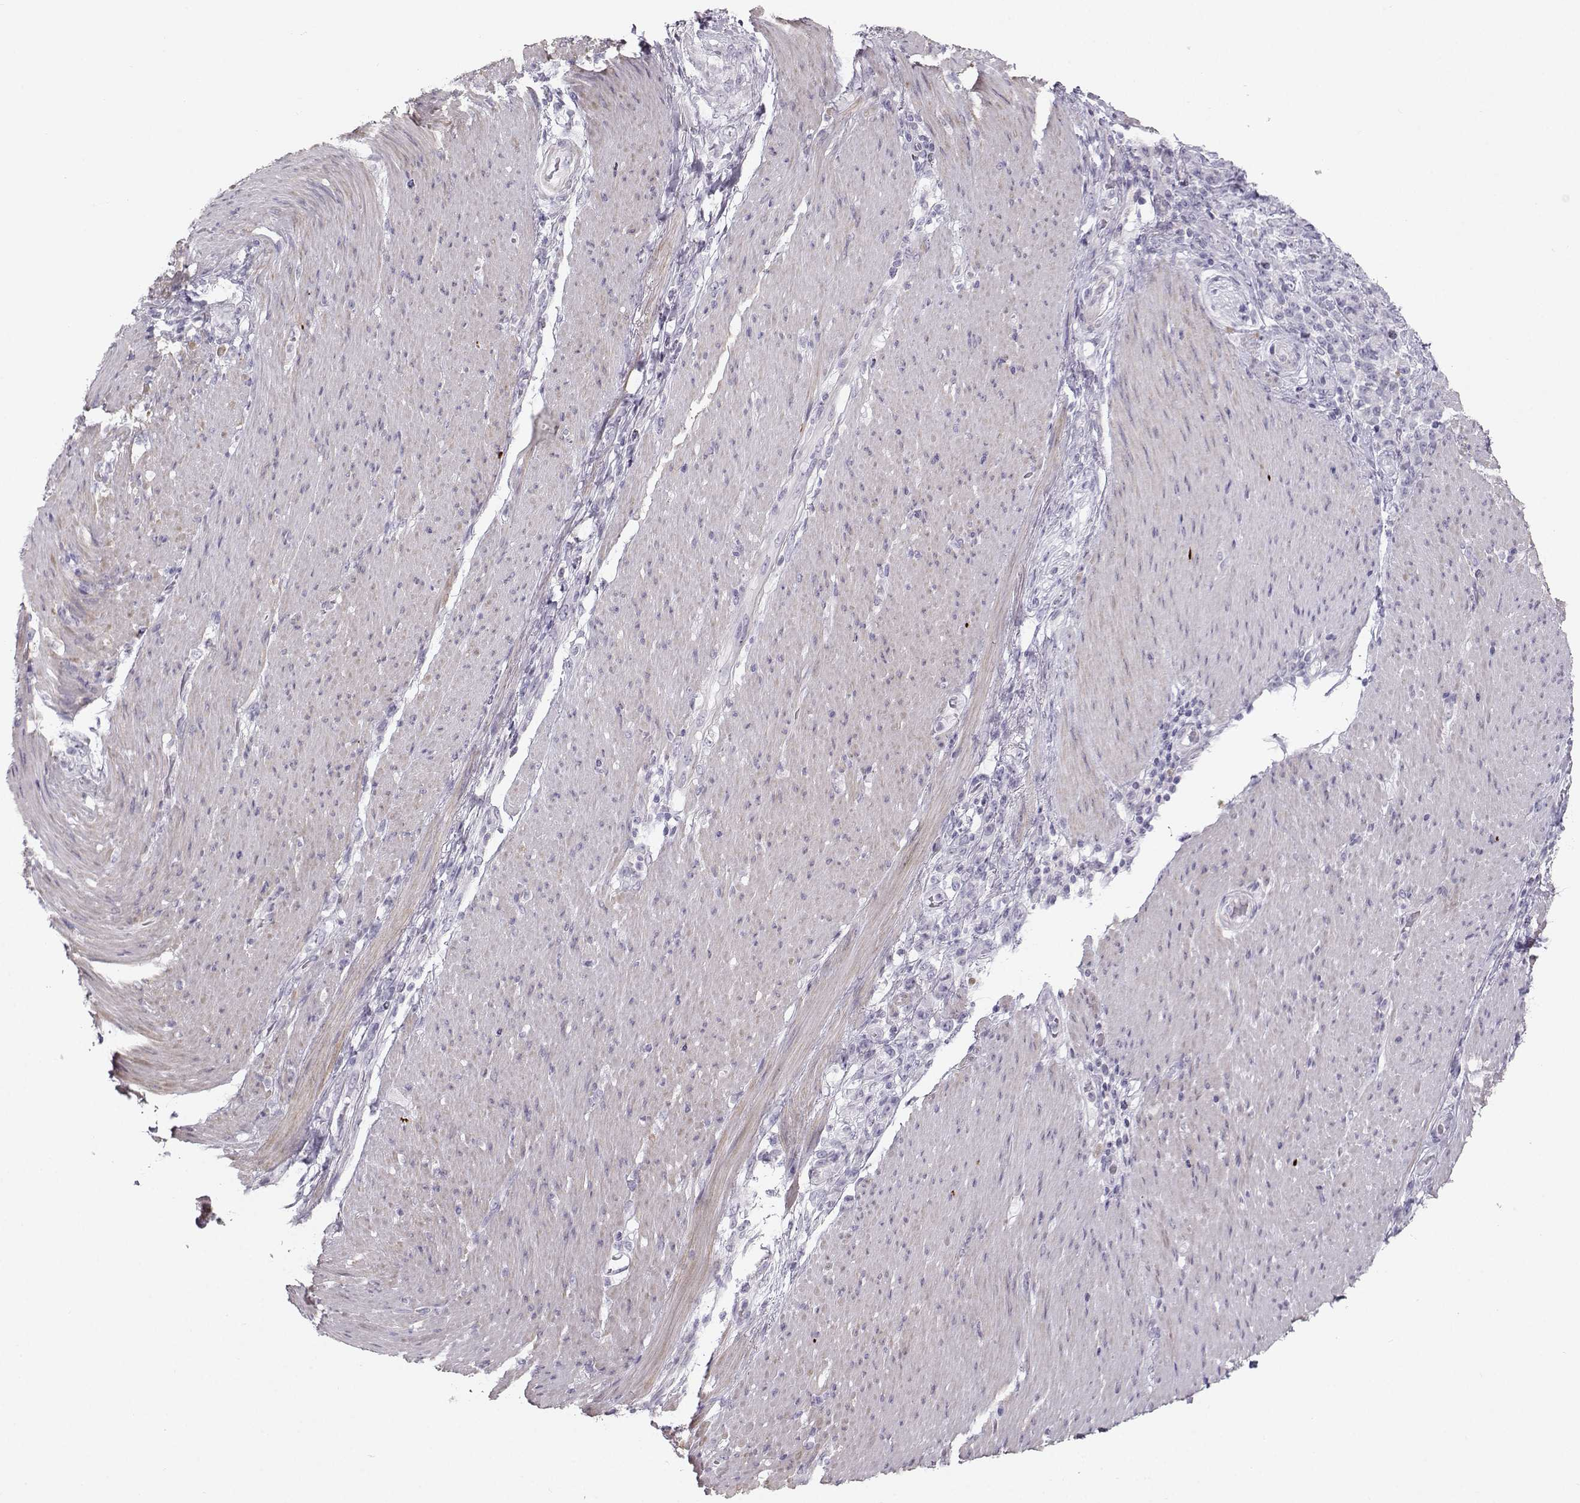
{"staining": {"intensity": "negative", "quantity": "none", "location": "none"}, "tissue": "stomach cancer", "cell_type": "Tumor cells", "image_type": "cancer", "snomed": [{"axis": "morphology", "description": "Adenocarcinoma, NOS"}, {"axis": "topography", "description": "Stomach"}], "caption": "Immunohistochemistry (IHC) photomicrograph of neoplastic tissue: human stomach cancer stained with DAB displays no significant protein positivity in tumor cells.", "gene": "CASR", "patient": {"sex": "female", "age": 79}}